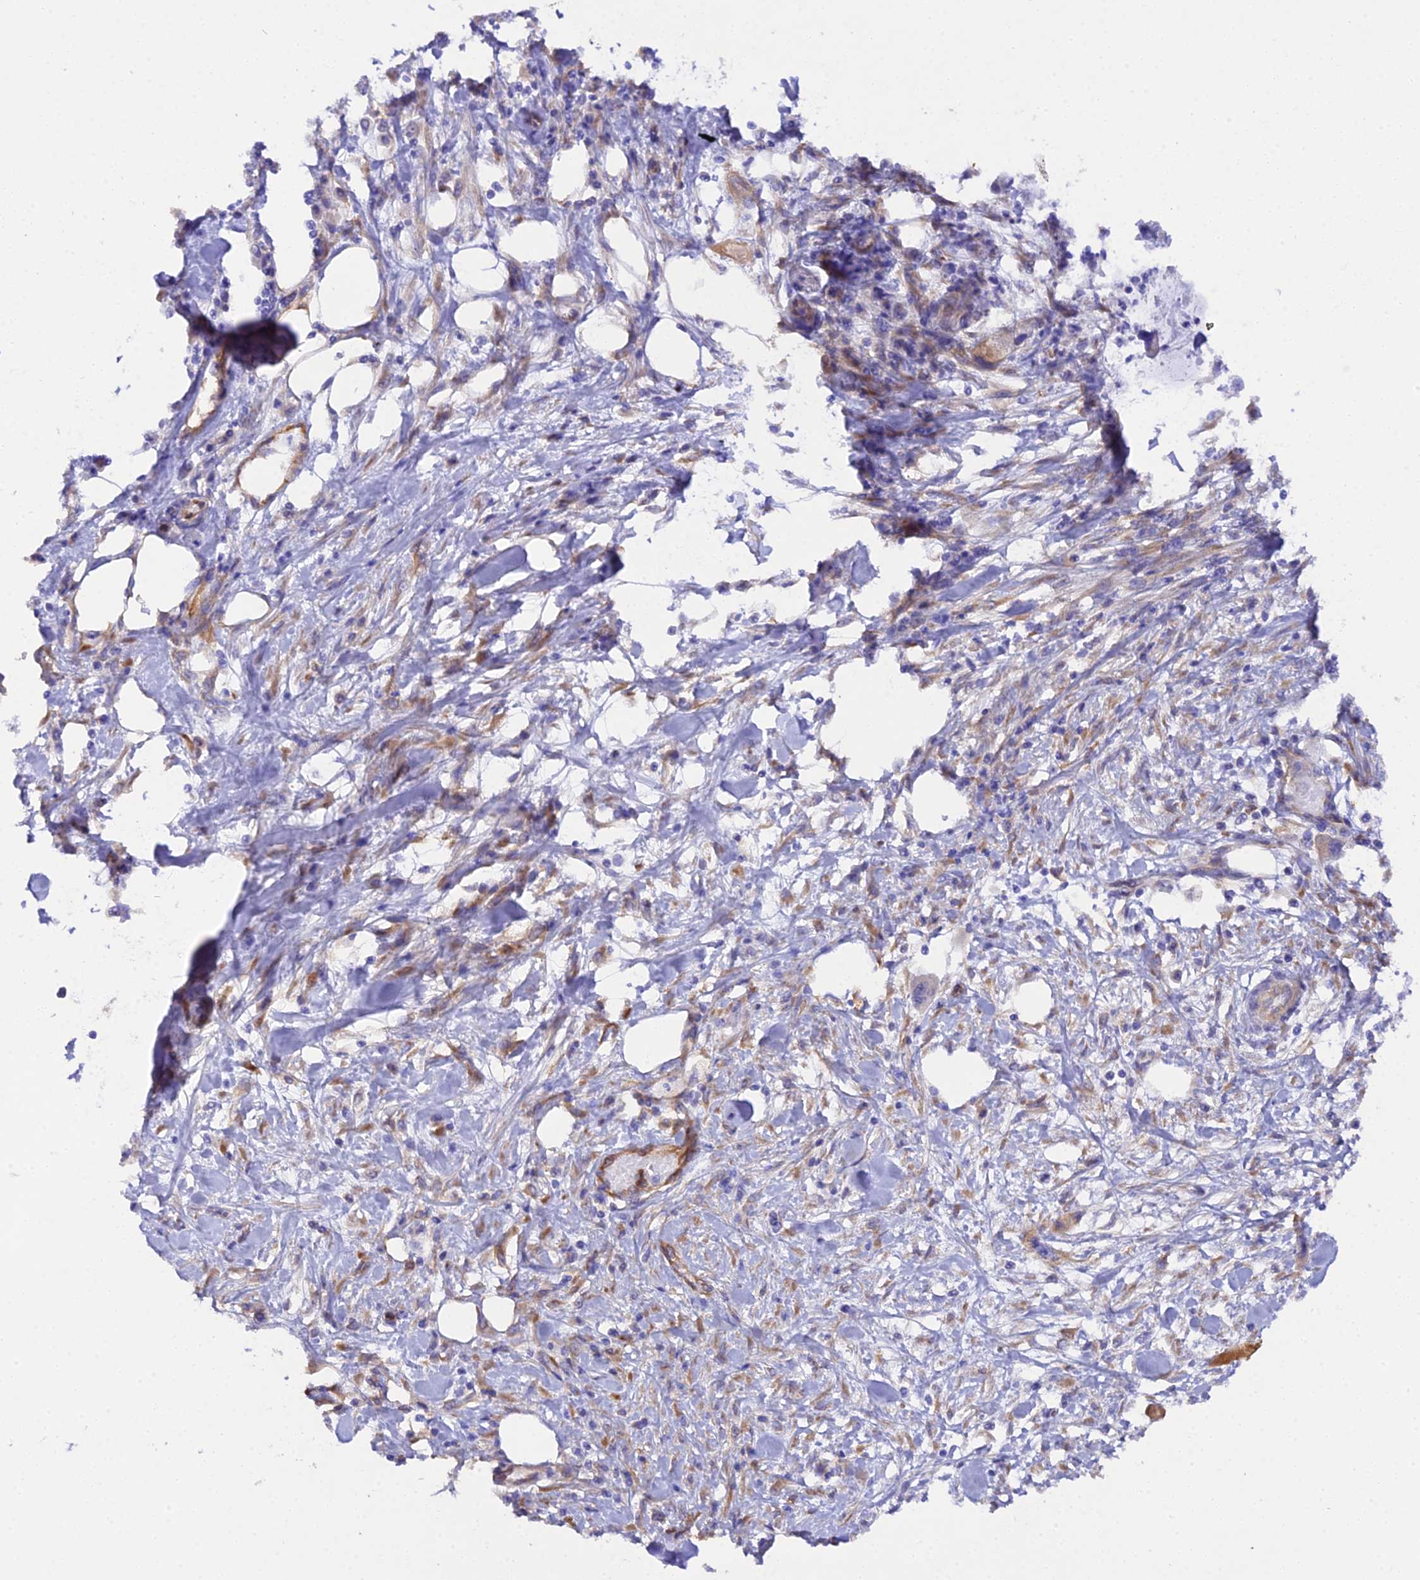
{"staining": {"intensity": "weak", "quantity": "<25%", "location": "cytoplasmic/membranous"}, "tissue": "pancreatic cancer", "cell_type": "Tumor cells", "image_type": "cancer", "snomed": [{"axis": "morphology", "description": "Adenocarcinoma, NOS"}, {"axis": "topography", "description": "Pancreas"}], "caption": "Immunohistochemical staining of human pancreatic adenocarcinoma shows no significant expression in tumor cells.", "gene": "CFAP45", "patient": {"sex": "female", "age": 50}}